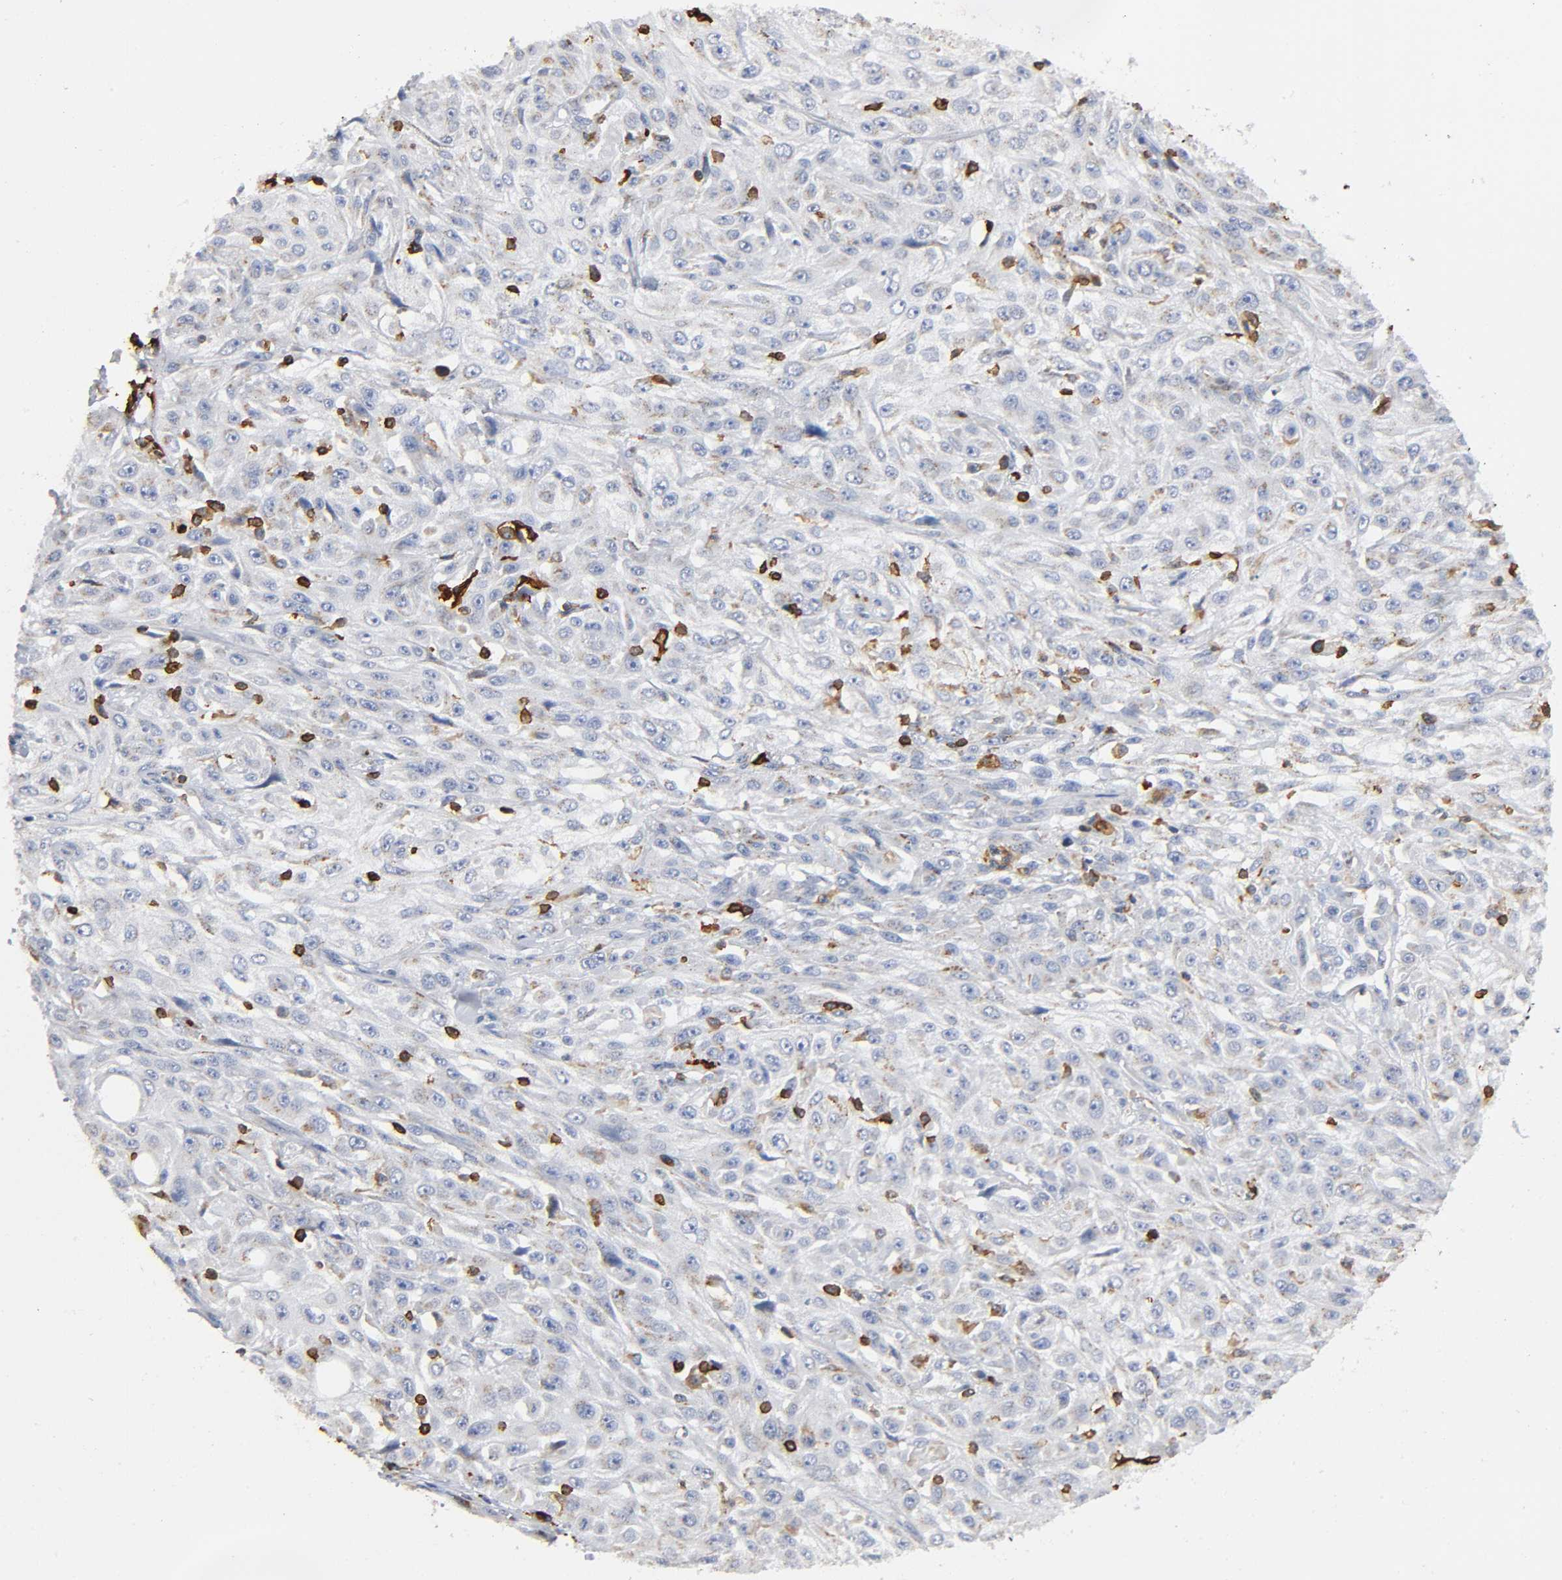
{"staining": {"intensity": "moderate", "quantity": "25%-75%", "location": "cytoplasmic/membranous"}, "tissue": "skin cancer", "cell_type": "Tumor cells", "image_type": "cancer", "snomed": [{"axis": "morphology", "description": "Squamous cell carcinoma, NOS"}, {"axis": "topography", "description": "Skin"}], "caption": "Immunohistochemistry (IHC) staining of skin cancer, which shows medium levels of moderate cytoplasmic/membranous staining in about 25%-75% of tumor cells indicating moderate cytoplasmic/membranous protein positivity. The staining was performed using DAB (brown) for protein detection and nuclei were counterstained in hematoxylin (blue).", "gene": "CAPN10", "patient": {"sex": "male", "age": 75}}